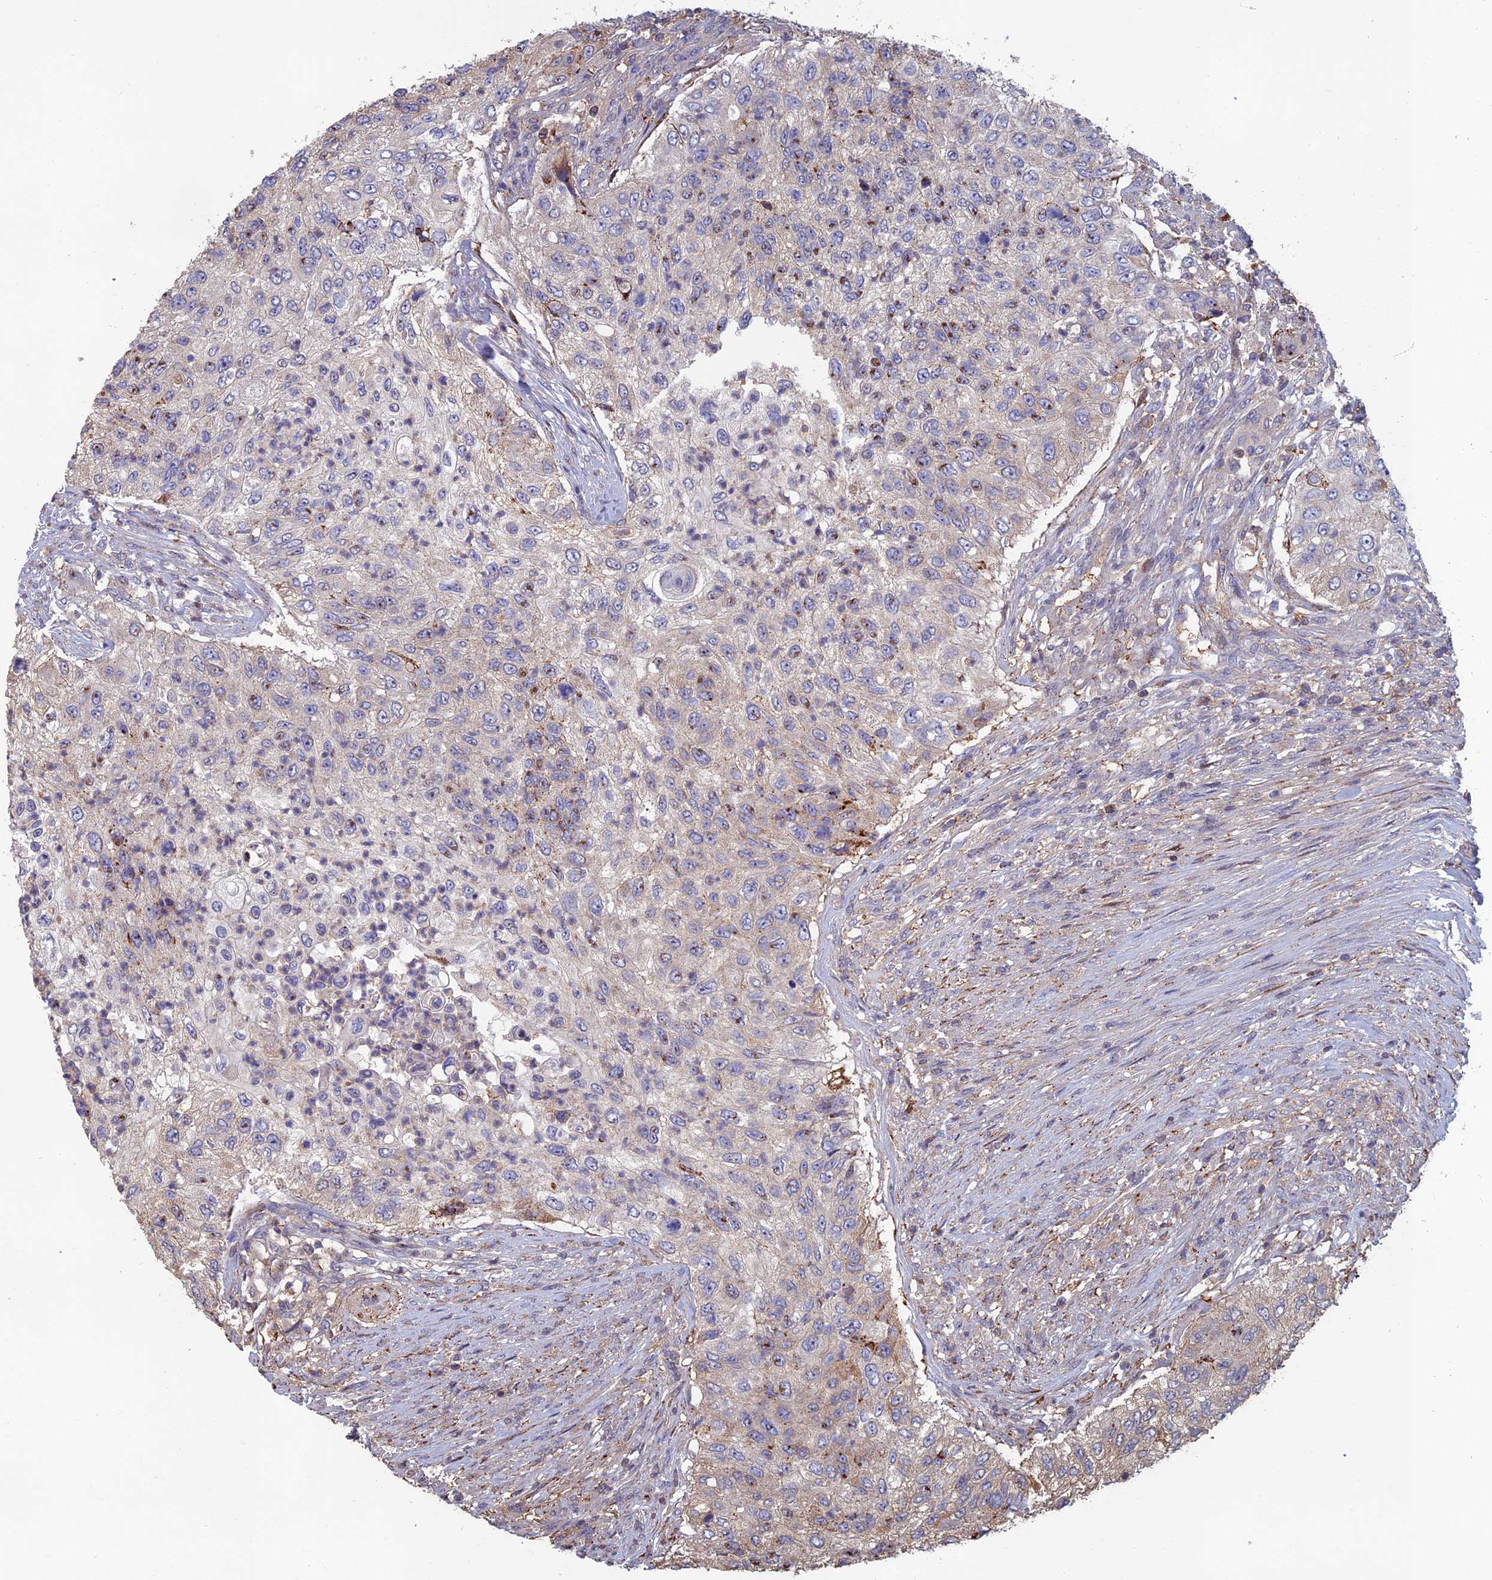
{"staining": {"intensity": "weak", "quantity": "<25%", "location": "cytoplasmic/membranous"}, "tissue": "urothelial cancer", "cell_type": "Tumor cells", "image_type": "cancer", "snomed": [{"axis": "morphology", "description": "Urothelial carcinoma, High grade"}, {"axis": "topography", "description": "Urinary bladder"}], "caption": "Protein analysis of urothelial cancer displays no significant expression in tumor cells.", "gene": "C15orf62", "patient": {"sex": "female", "age": 60}}